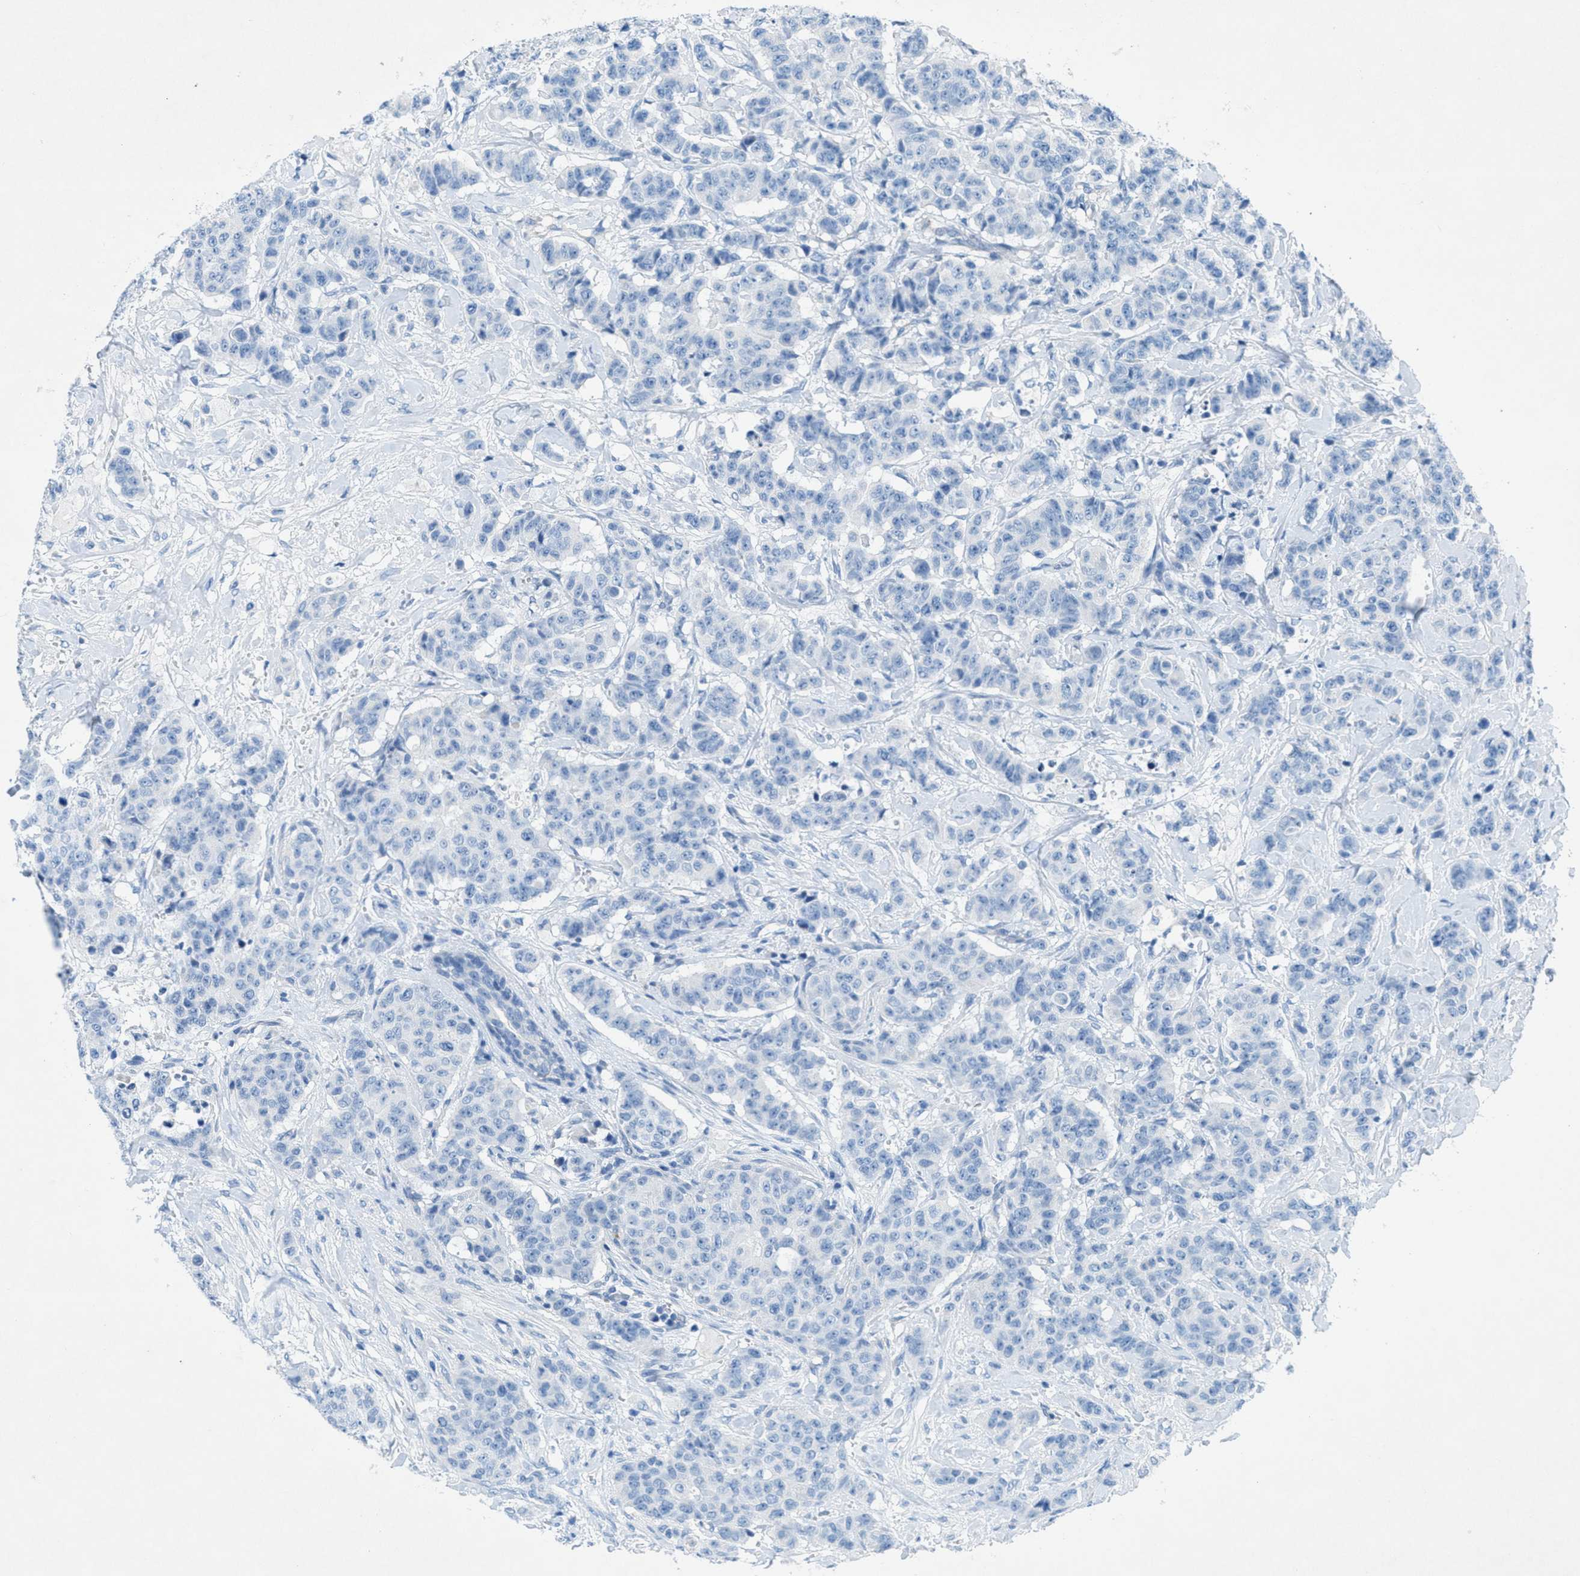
{"staining": {"intensity": "negative", "quantity": "none", "location": "none"}, "tissue": "breast cancer", "cell_type": "Tumor cells", "image_type": "cancer", "snomed": [{"axis": "morphology", "description": "Normal tissue, NOS"}, {"axis": "morphology", "description": "Duct carcinoma"}, {"axis": "topography", "description": "Breast"}], "caption": "IHC photomicrograph of neoplastic tissue: breast cancer (infiltrating ductal carcinoma) stained with DAB exhibits no significant protein expression in tumor cells. (DAB (3,3'-diaminobenzidine) IHC, high magnification).", "gene": "GALNT17", "patient": {"sex": "female", "age": 40}}